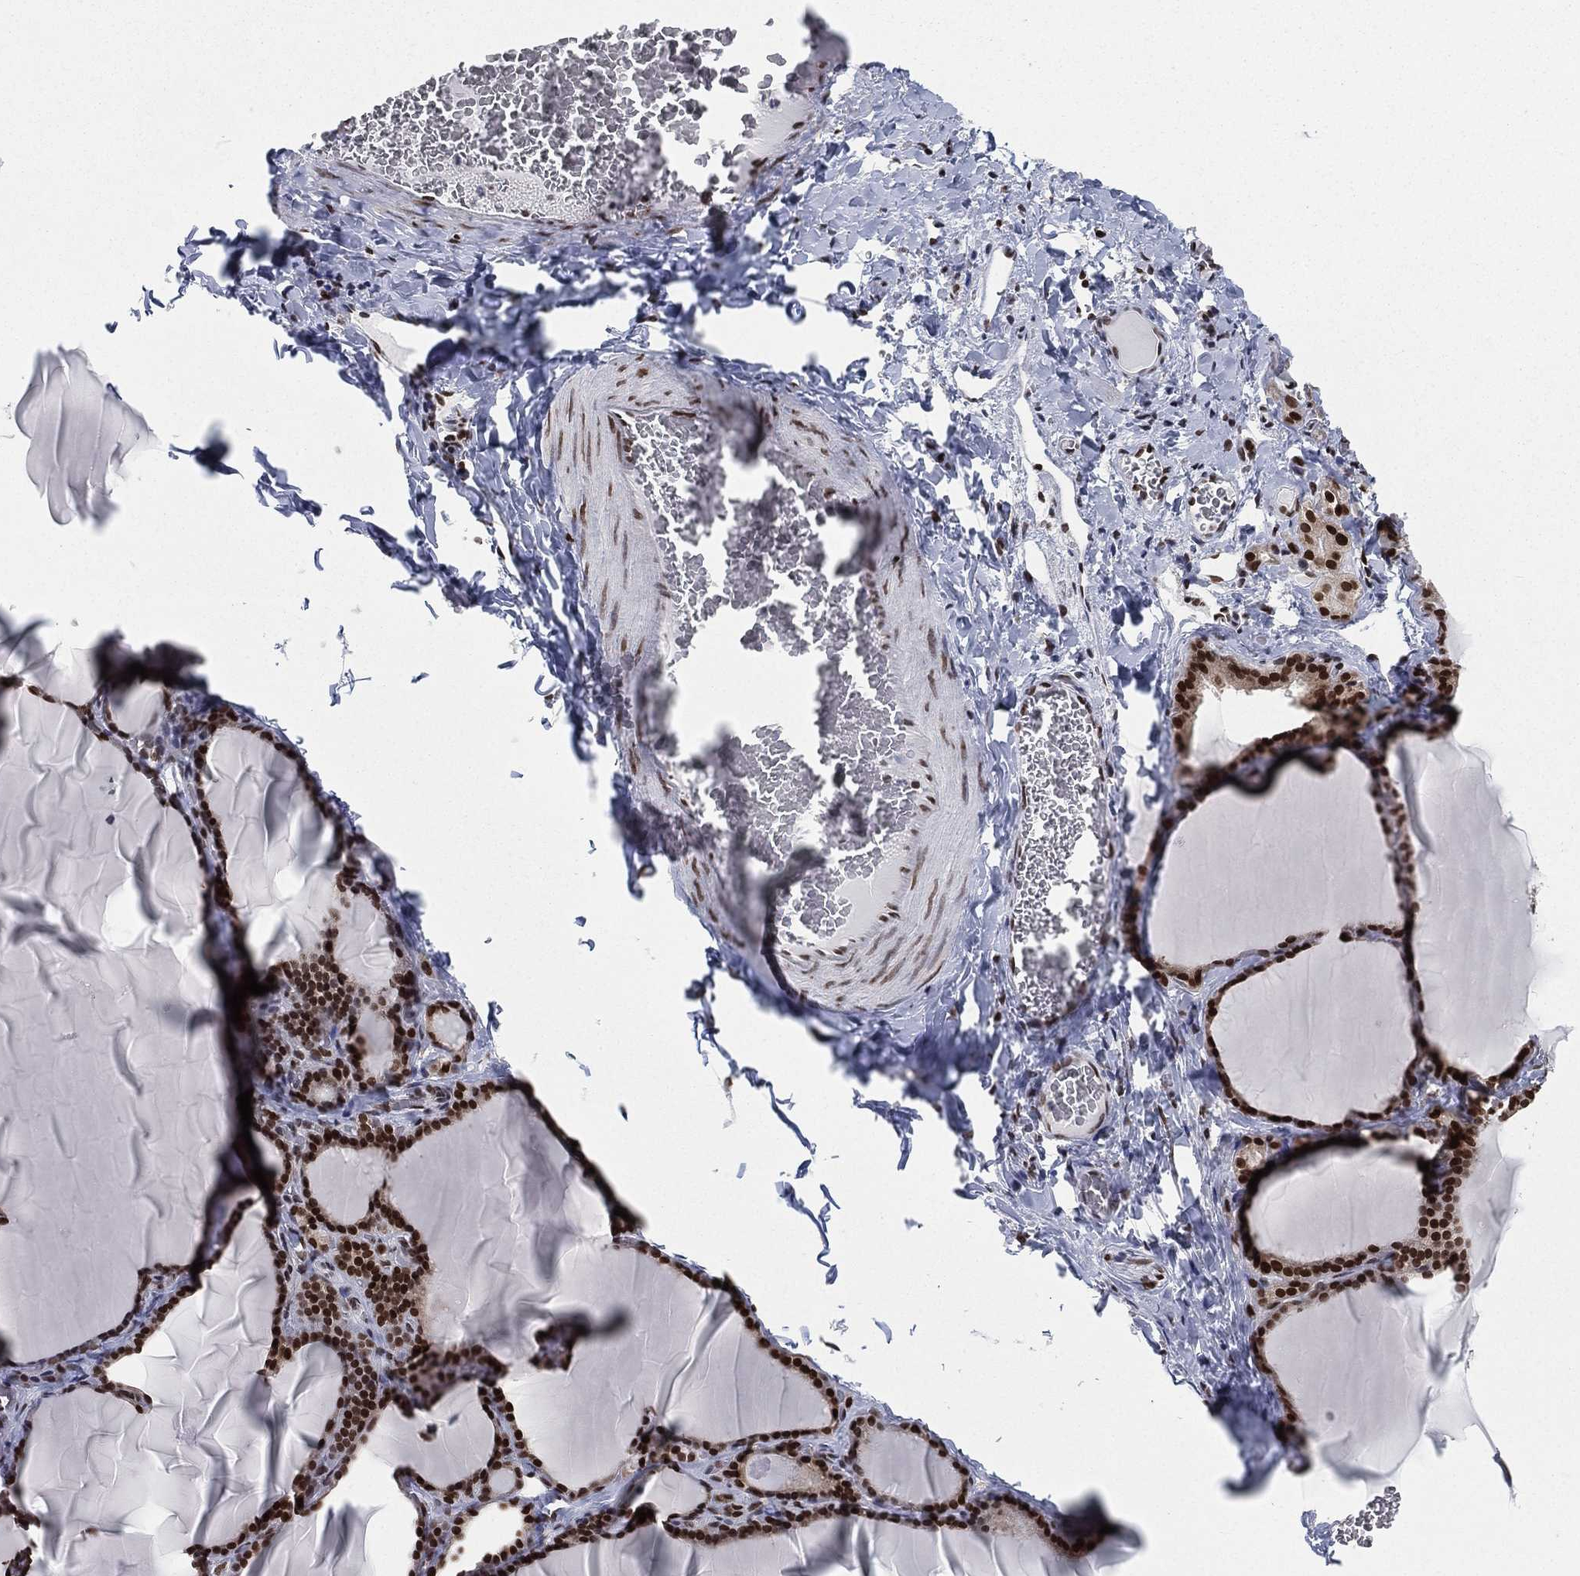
{"staining": {"intensity": "strong", "quantity": ">75%", "location": "nuclear"}, "tissue": "thyroid gland", "cell_type": "Glandular cells", "image_type": "normal", "snomed": [{"axis": "morphology", "description": "Normal tissue, NOS"}, {"axis": "morphology", "description": "Hyperplasia, NOS"}, {"axis": "topography", "description": "Thyroid gland"}], "caption": "Immunohistochemical staining of unremarkable thyroid gland reveals strong nuclear protein expression in about >75% of glandular cells.", "gene": "FUBP3", "patient": {"sex": "female", "age": 27}}